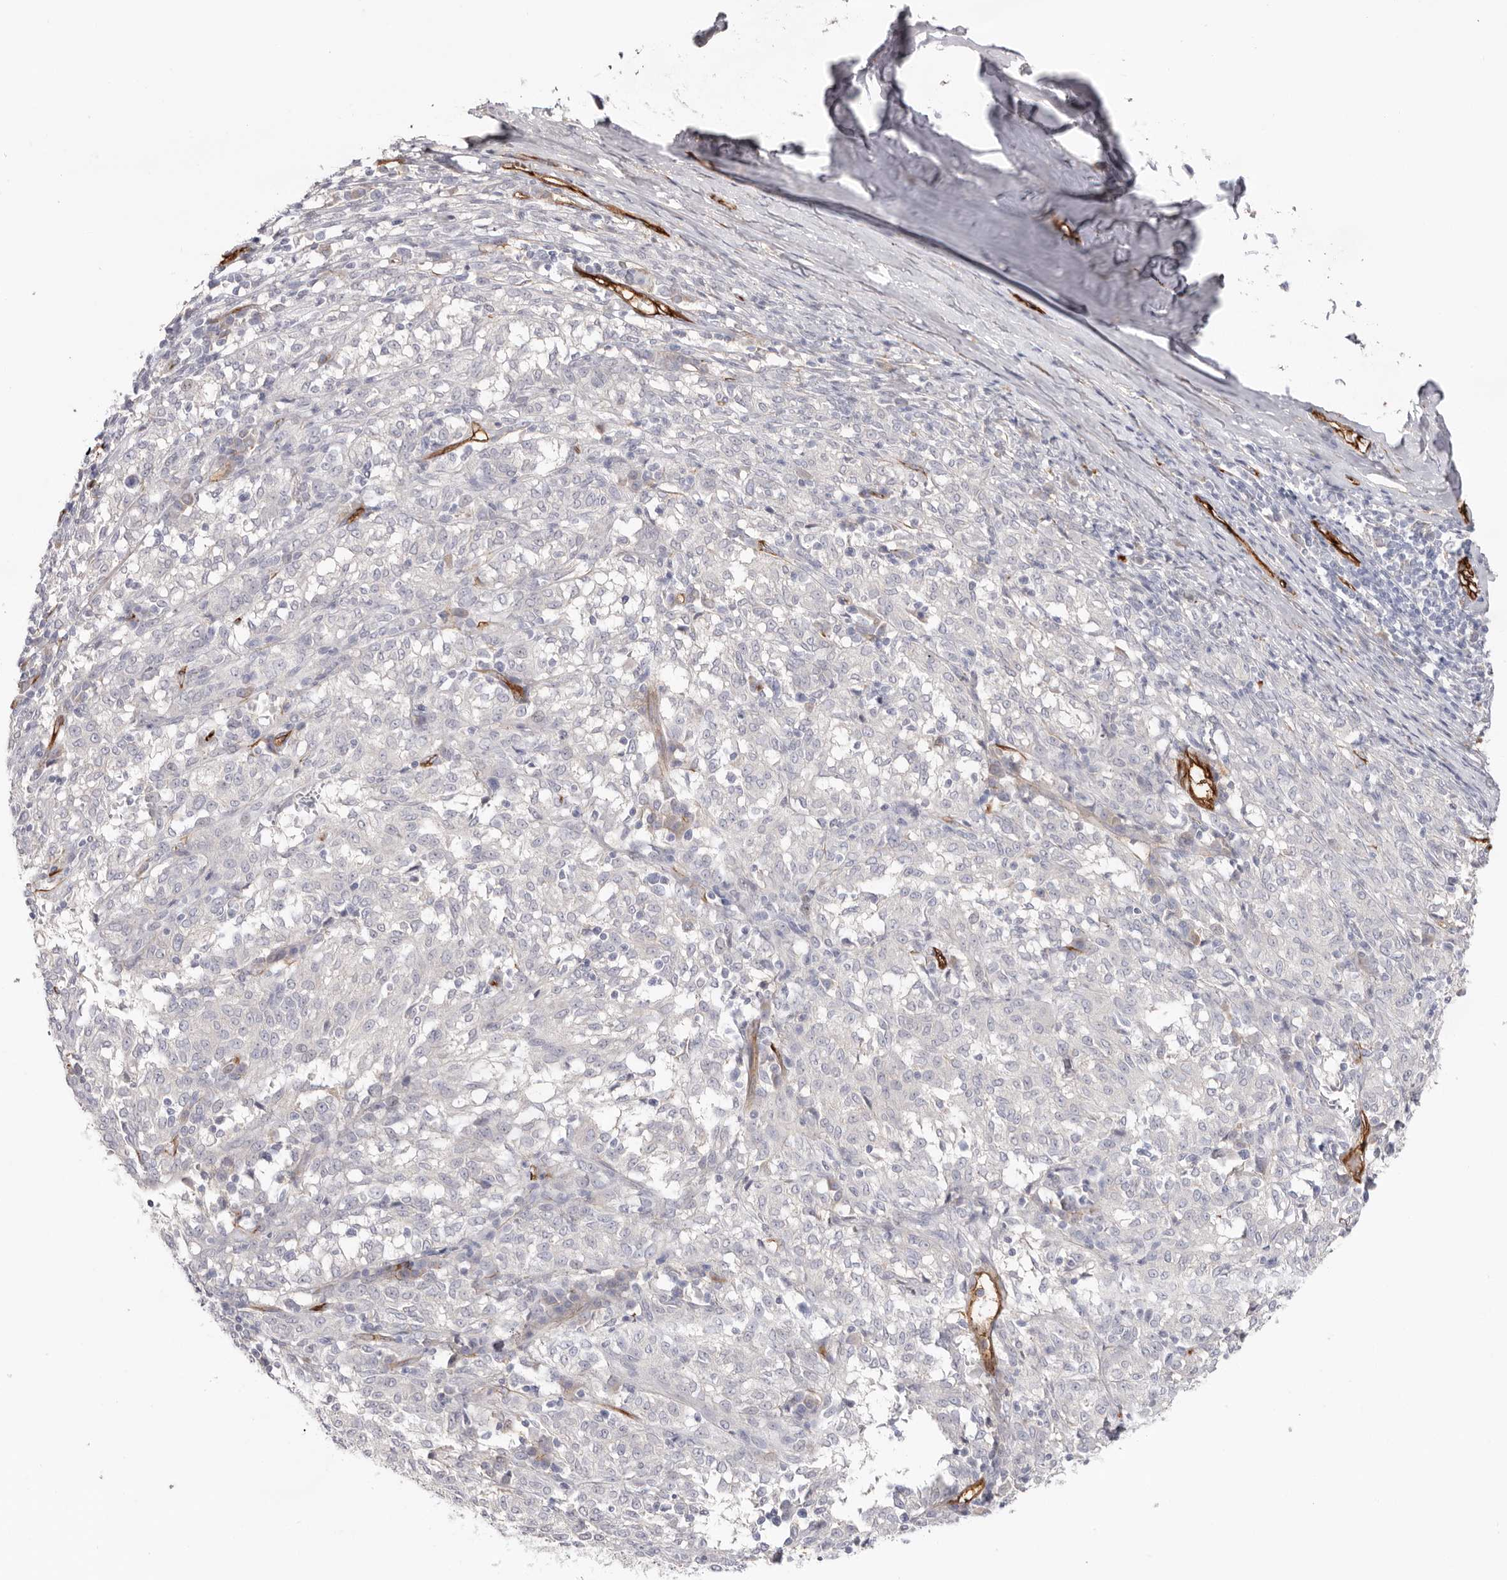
{"staining": {"intensity": "negative", "quantity": "none", "location": "none"}, "tissue": "melanoma", "cell_type": "Tumor cells", "image_type": "cancer", "snomed": [{"axis": "morphology", "description": "Malignant melanoma, NOS"}, {"axis": "topography", "description": "Skin"}], "caption": "Tumor cells show no significant staining in melanoma. The staining is performed using DAB (3,3'-diaminobenzidine) brown chromogen with nuclei counter-stained in using hematoxylin.", "gene": "LRRC66", "patient": {"sex": "female", "age": 72}}